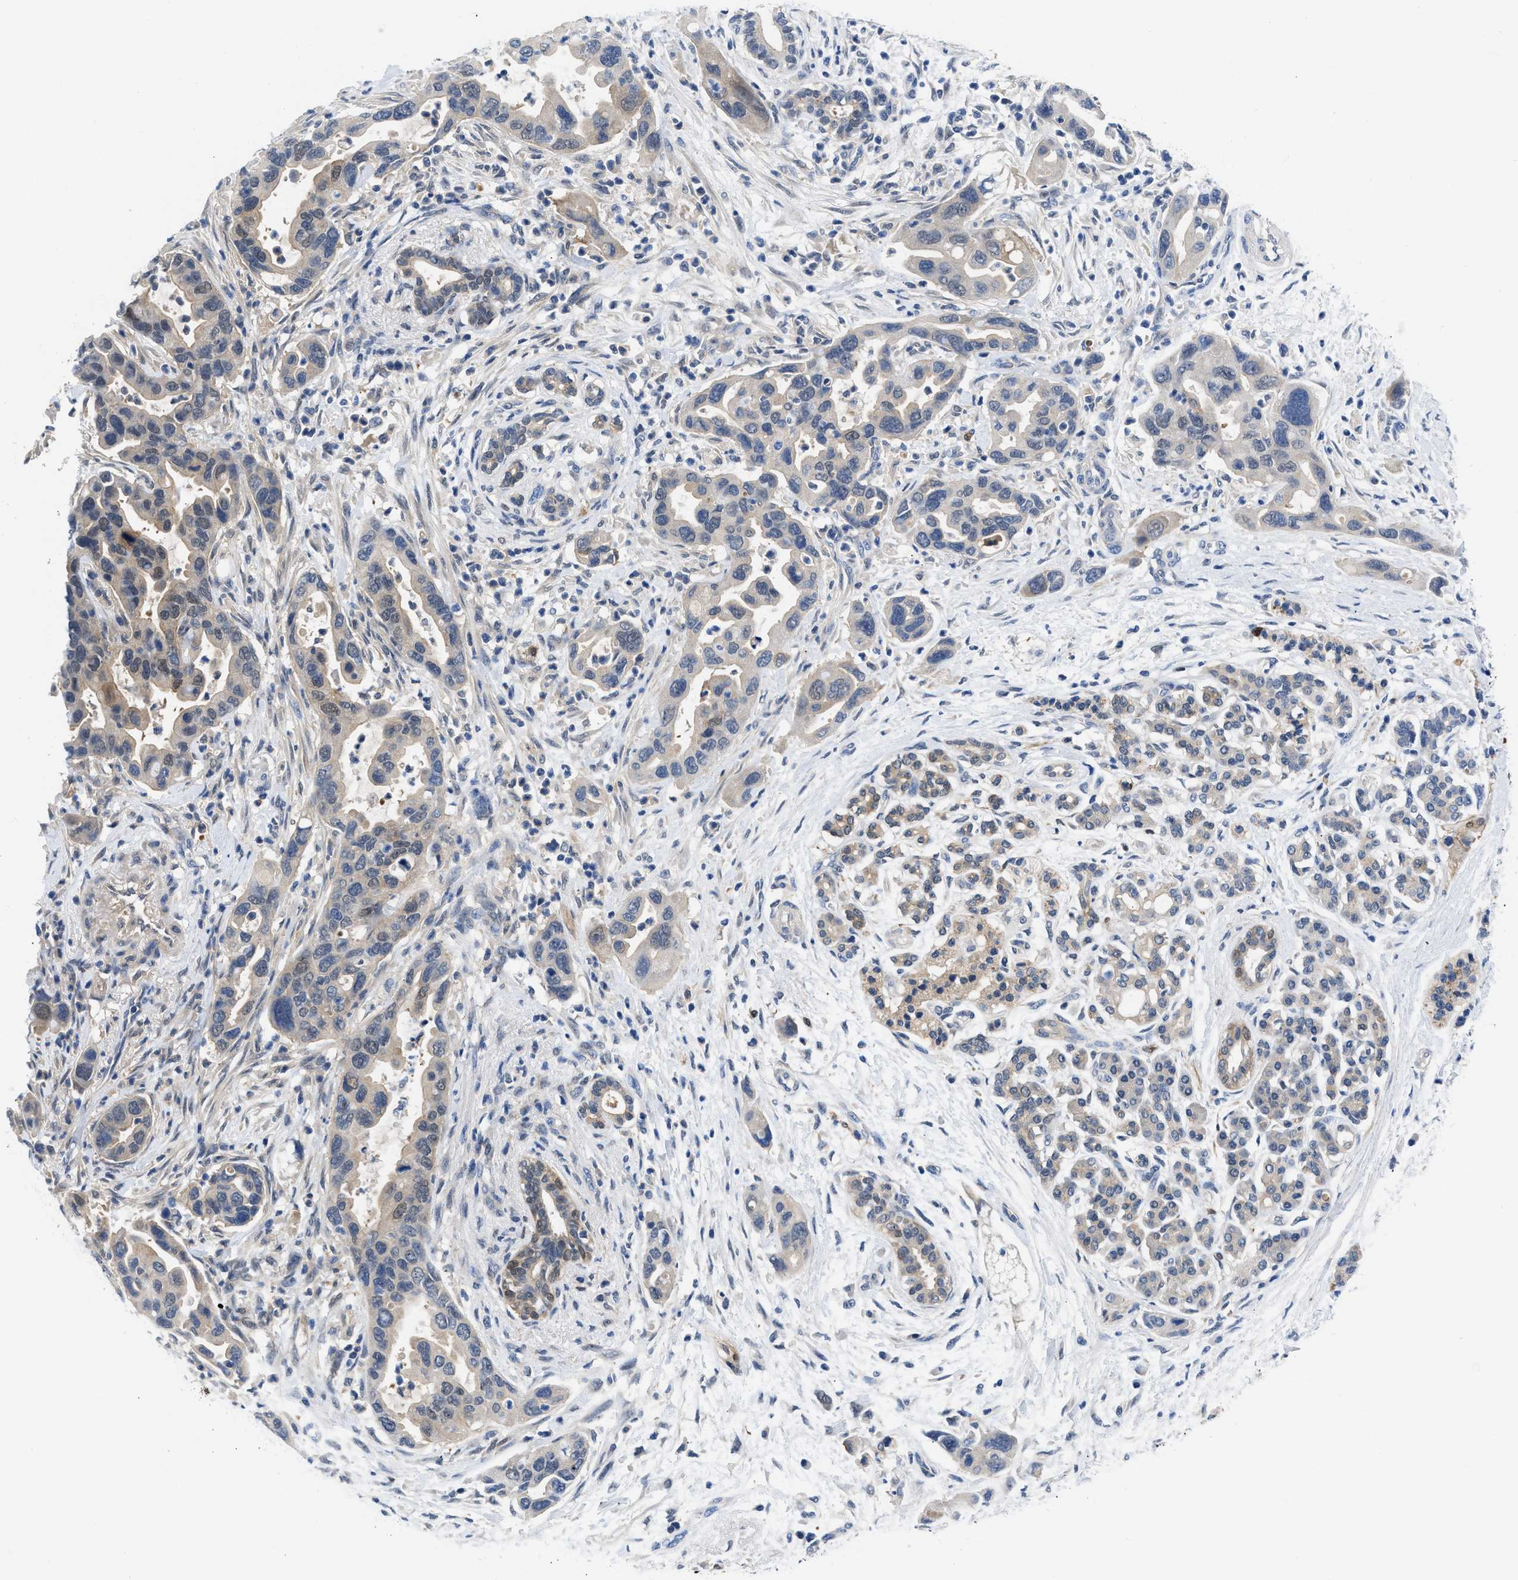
{"staining": {"intensity": "weak", "quantity": "<25%", "location": "cytoplasmic/membranous"}, "tissue": "pancreatic cancer", "cell_type": "Tumor cells", "image_type": "cancer", "snomed": [{"axis": "morphology", "description": "Normal tissue, NOS"}, {"axis": "morphology", "description": "Adenocarcinoma, NOS"}, {"axis": "topography", "description": "Pancreas"}], "caption": "Immunohistochemical staining of pancreatic cancer (adenocarcinoma) exhibits no significant expression in tumor cells.", "gene": "CBR1", "patient": {"sex": "female", "age": 71}}